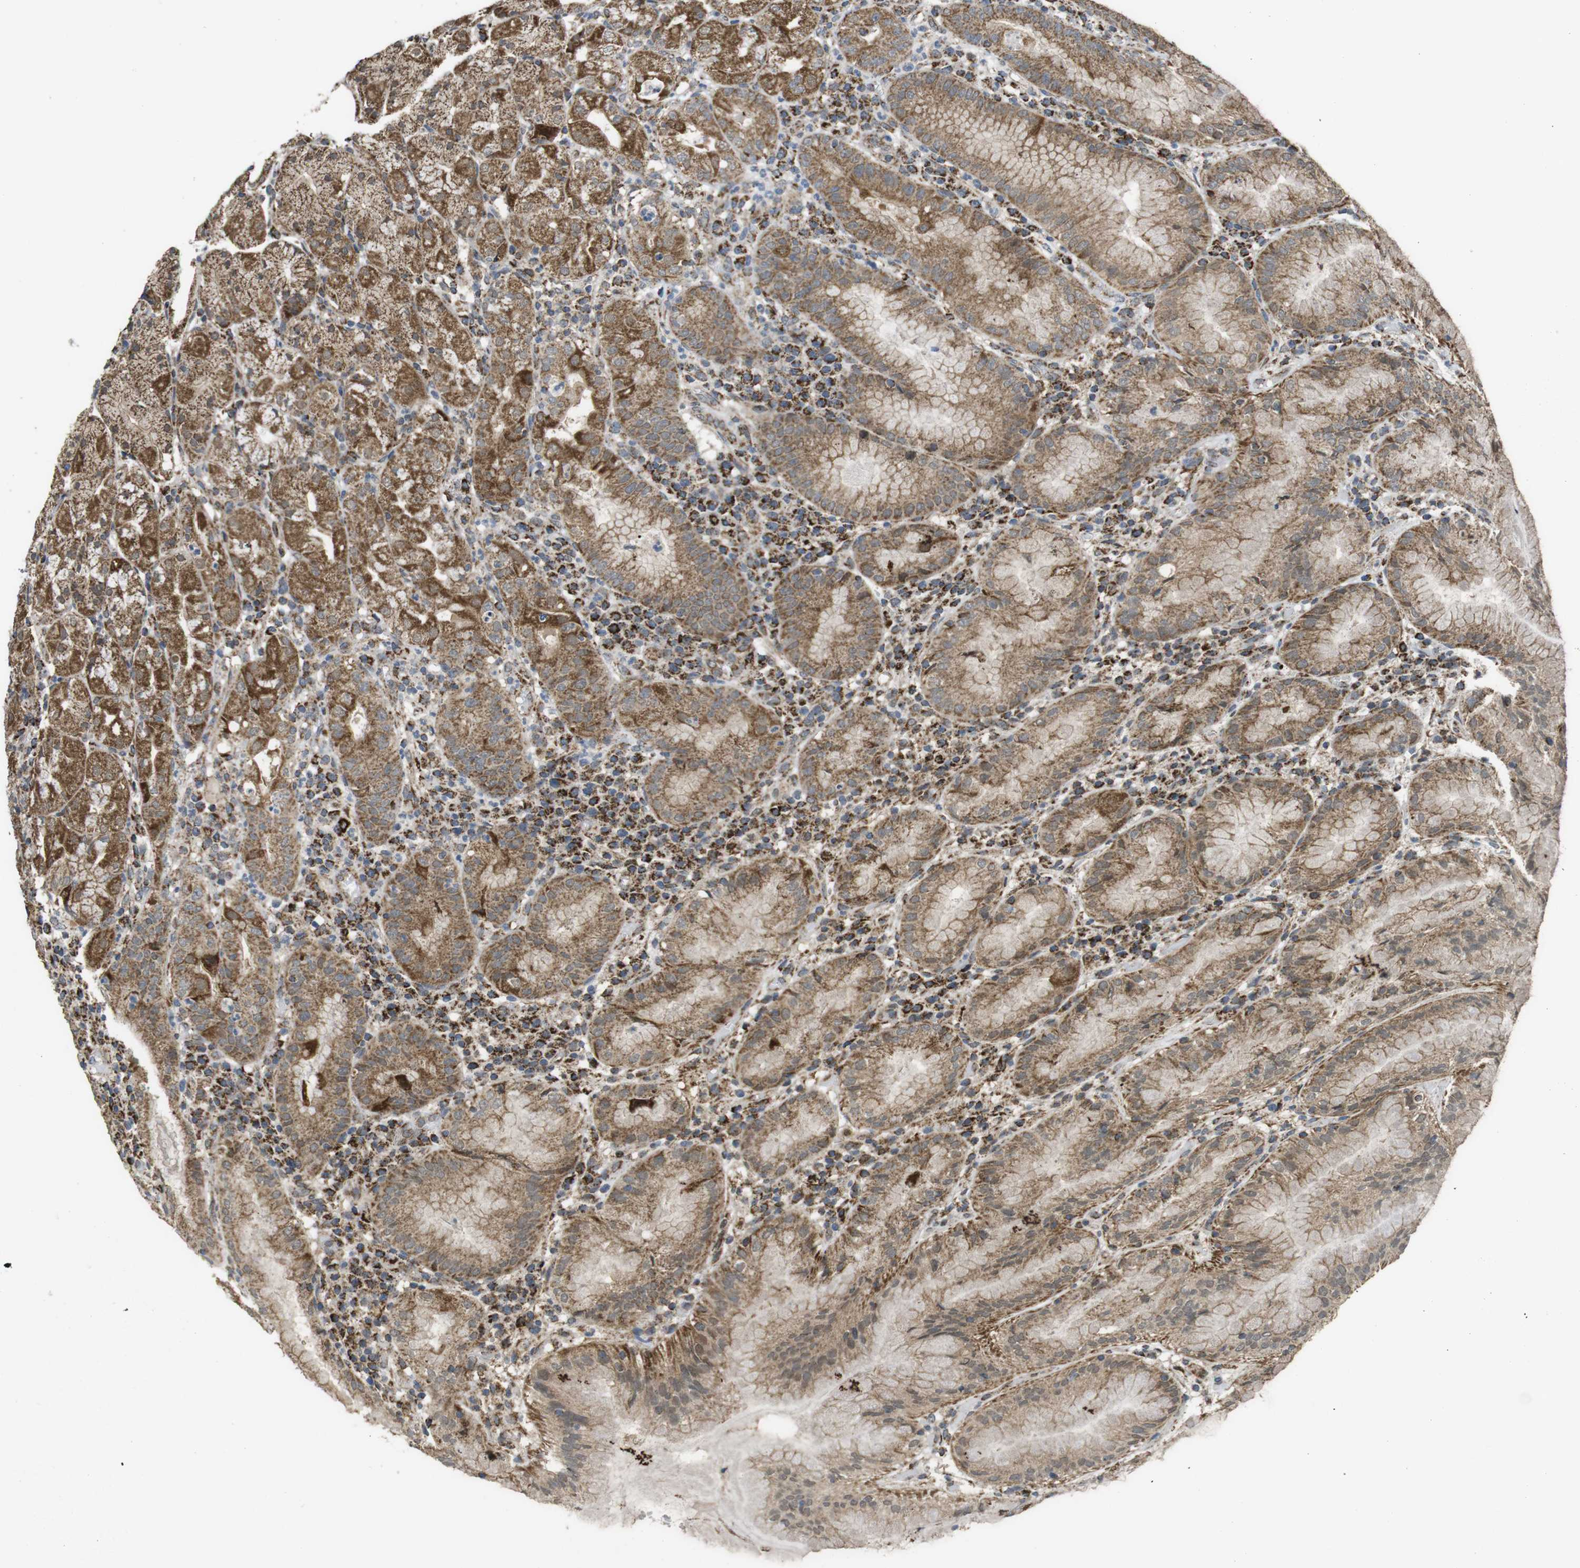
{"staining": {"intensity": "strong", "quantity": ">75%", "location": "cytoplasmic/membranous"}, "tissue": "stomach", "cell_type": "Glandular cells", "image_type": "normal", "snomed": [{"axis": "morphology", "description": "Normal tissue, NOS"}, {"axis": "topography", "description": "Stomach"}, {"axis": "topography", "description": "Stomach, lower"}], "caption": "Immunohistochemical staining of normal human stomach exhibits >75% levels of strong cytoplasmic/membranous protein staining in about >75% of glandular cells. The staining is performed using DAB (3,3'-diaminobenzidine) brown chromogen to label protein expression. The nuclei are counter-stained blue using hematoxylin.", "gene": "CALHM2", "patient": {"sex": "female", "age": 75}}